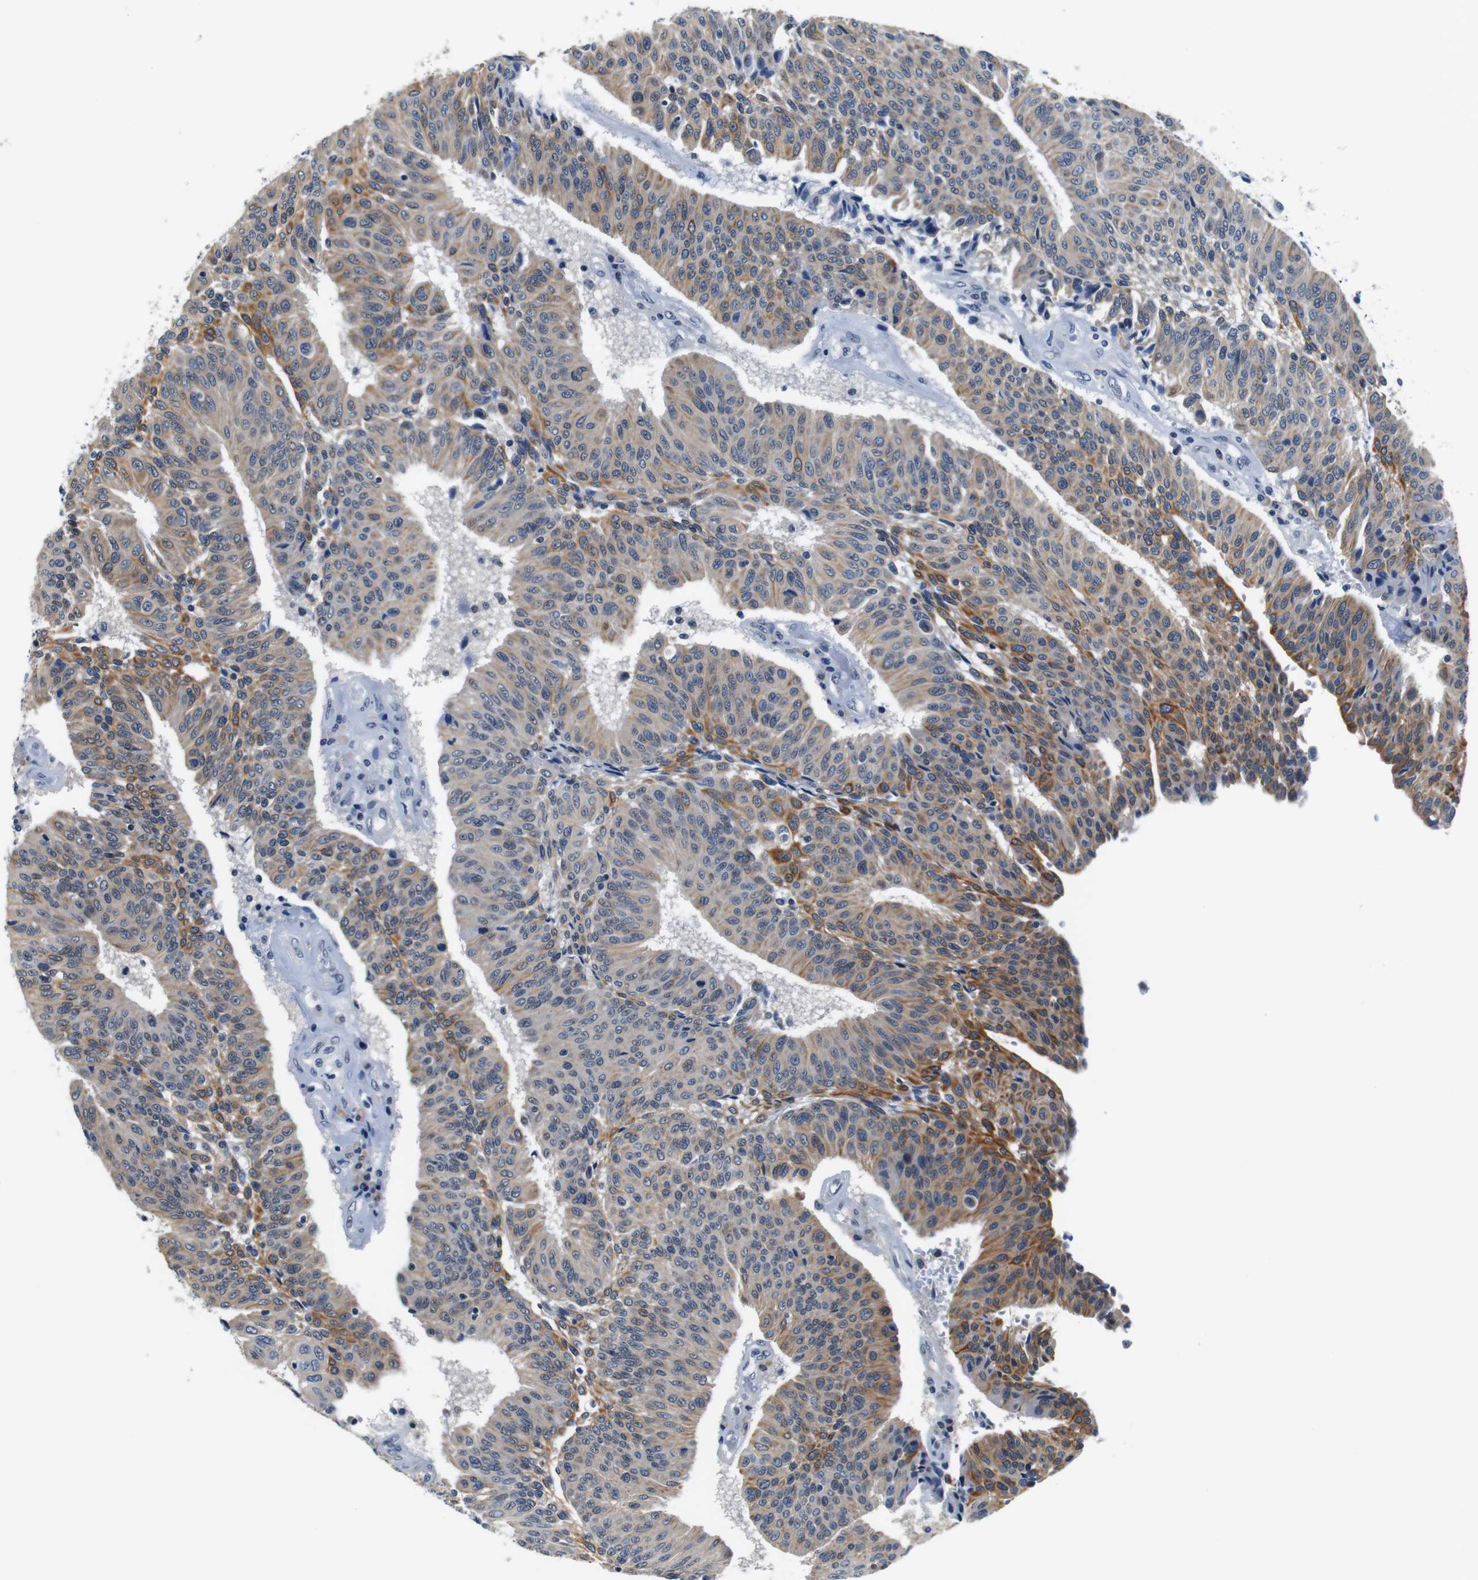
{"staining": {"intensity": "moderate", "quantity": "25%-75%", "location": "cytoplasmic/membranous"}, "tissue": "urothelial cancer", "cell_type": "Tumor cells", "image_type": "cancer", "snomed": [{"axis": "morphology", "description": "Urothelial carcinoma, High grade"}, {"axis": "topography", "description": "Urinary bladder"}], "caption": "Moderate cytoplasmic/membranous protein positivity is seen in approximately 25%-75% of tumor cells in urothelial cancer. (Brightfield microscopy of DAB IHC at high magnification).", "gene": "LRP4", "patient": {"sex": "male", "age": 66}}